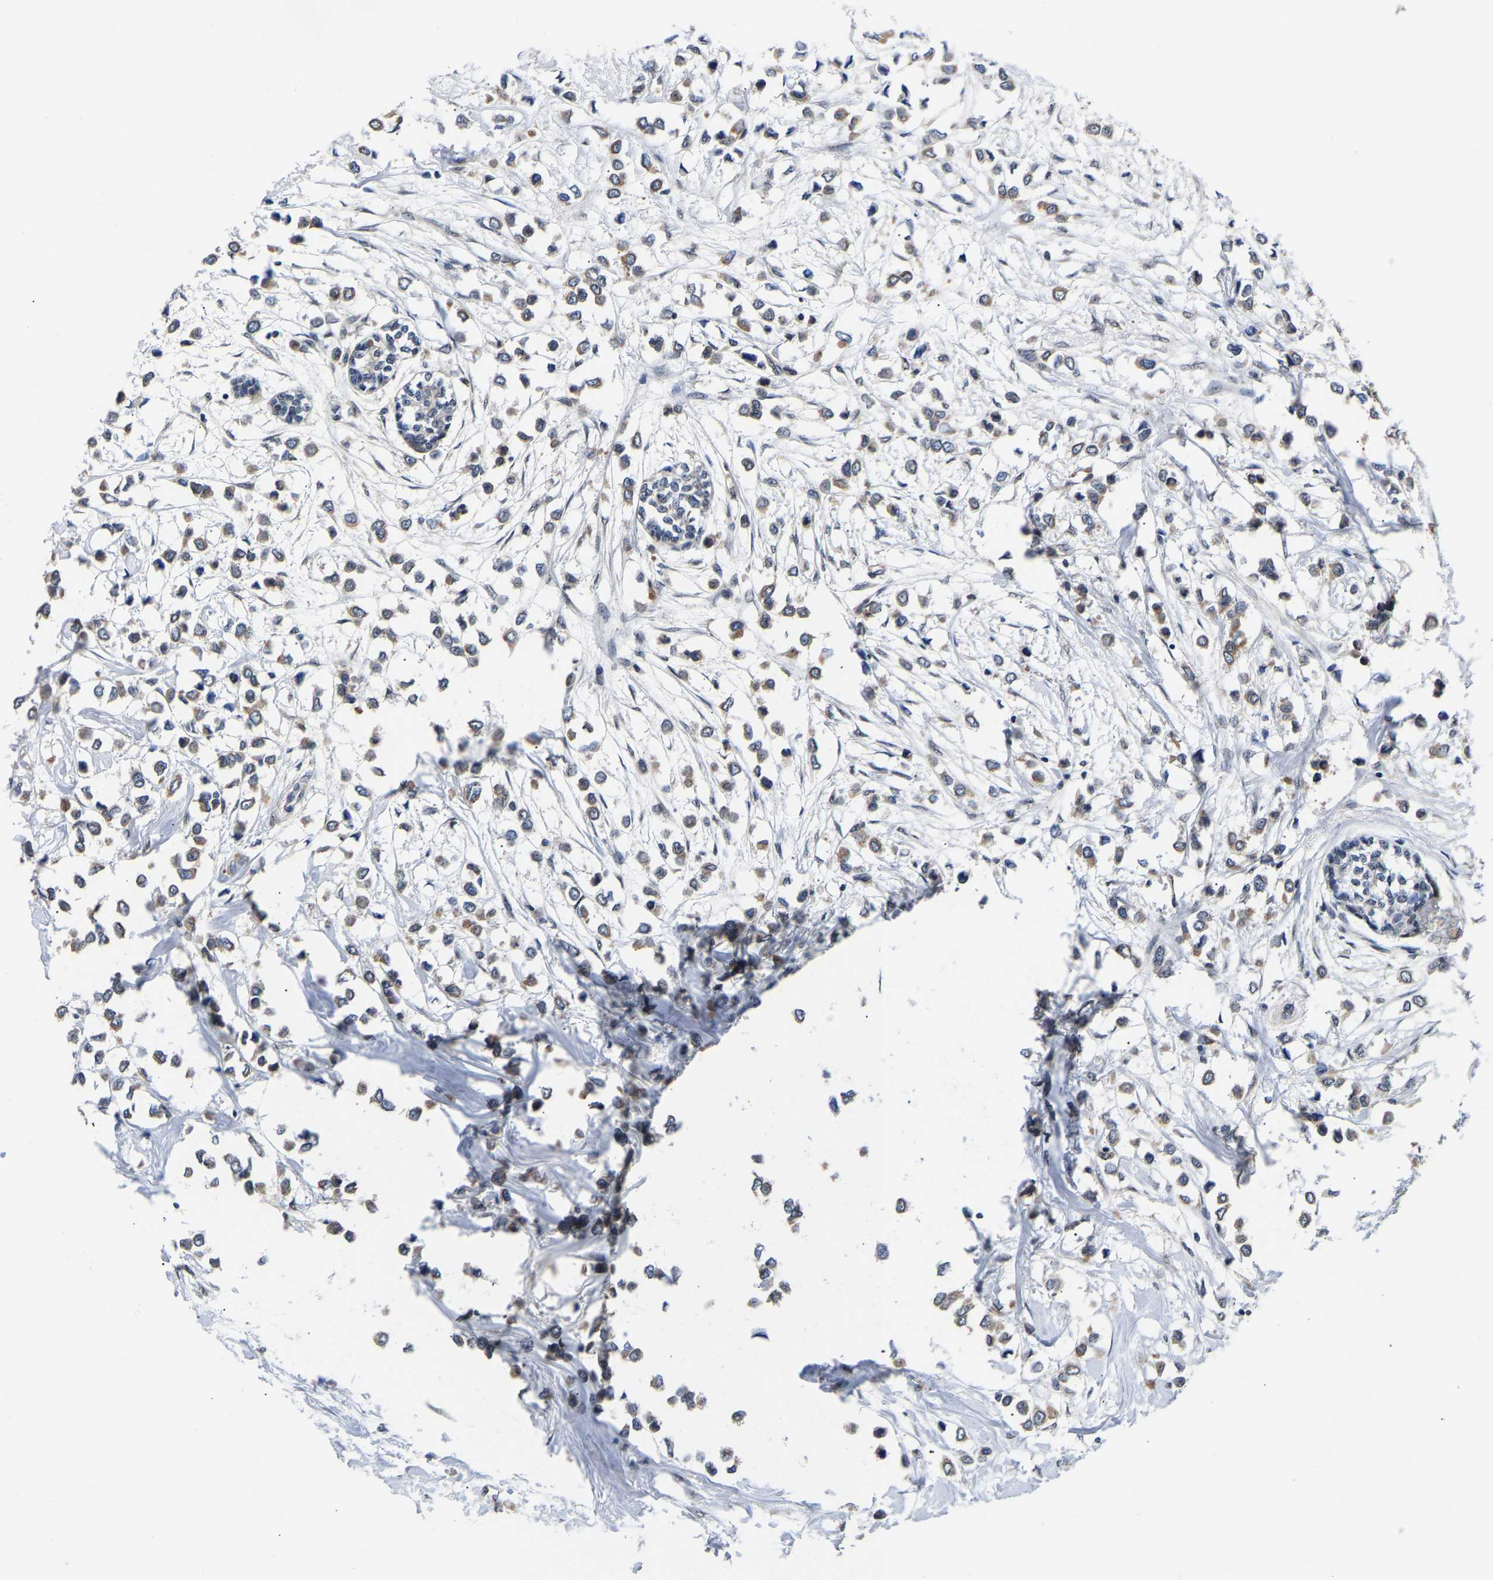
{"staining": {"intensity": "weak", "quantity": ">75%", "location": "cytoplasmic/membranous"}, "tissue": "breast cancer", "cell_type": "Tumor cells", "image_type": "cancer", "snomed": [{"axis": "morphology", "description": "Lobular carcinoma"}, {"axis": "topography", "description": "Breast"}], "caption": "Lobular carcinoma (breast) was stained to show a protein in brown. There is low levels of weak cytoplasmic/membranous expression in about >75% of tumor cells.", "gene": "METTL16", "patient": {"sex": "female", "age": 51}}